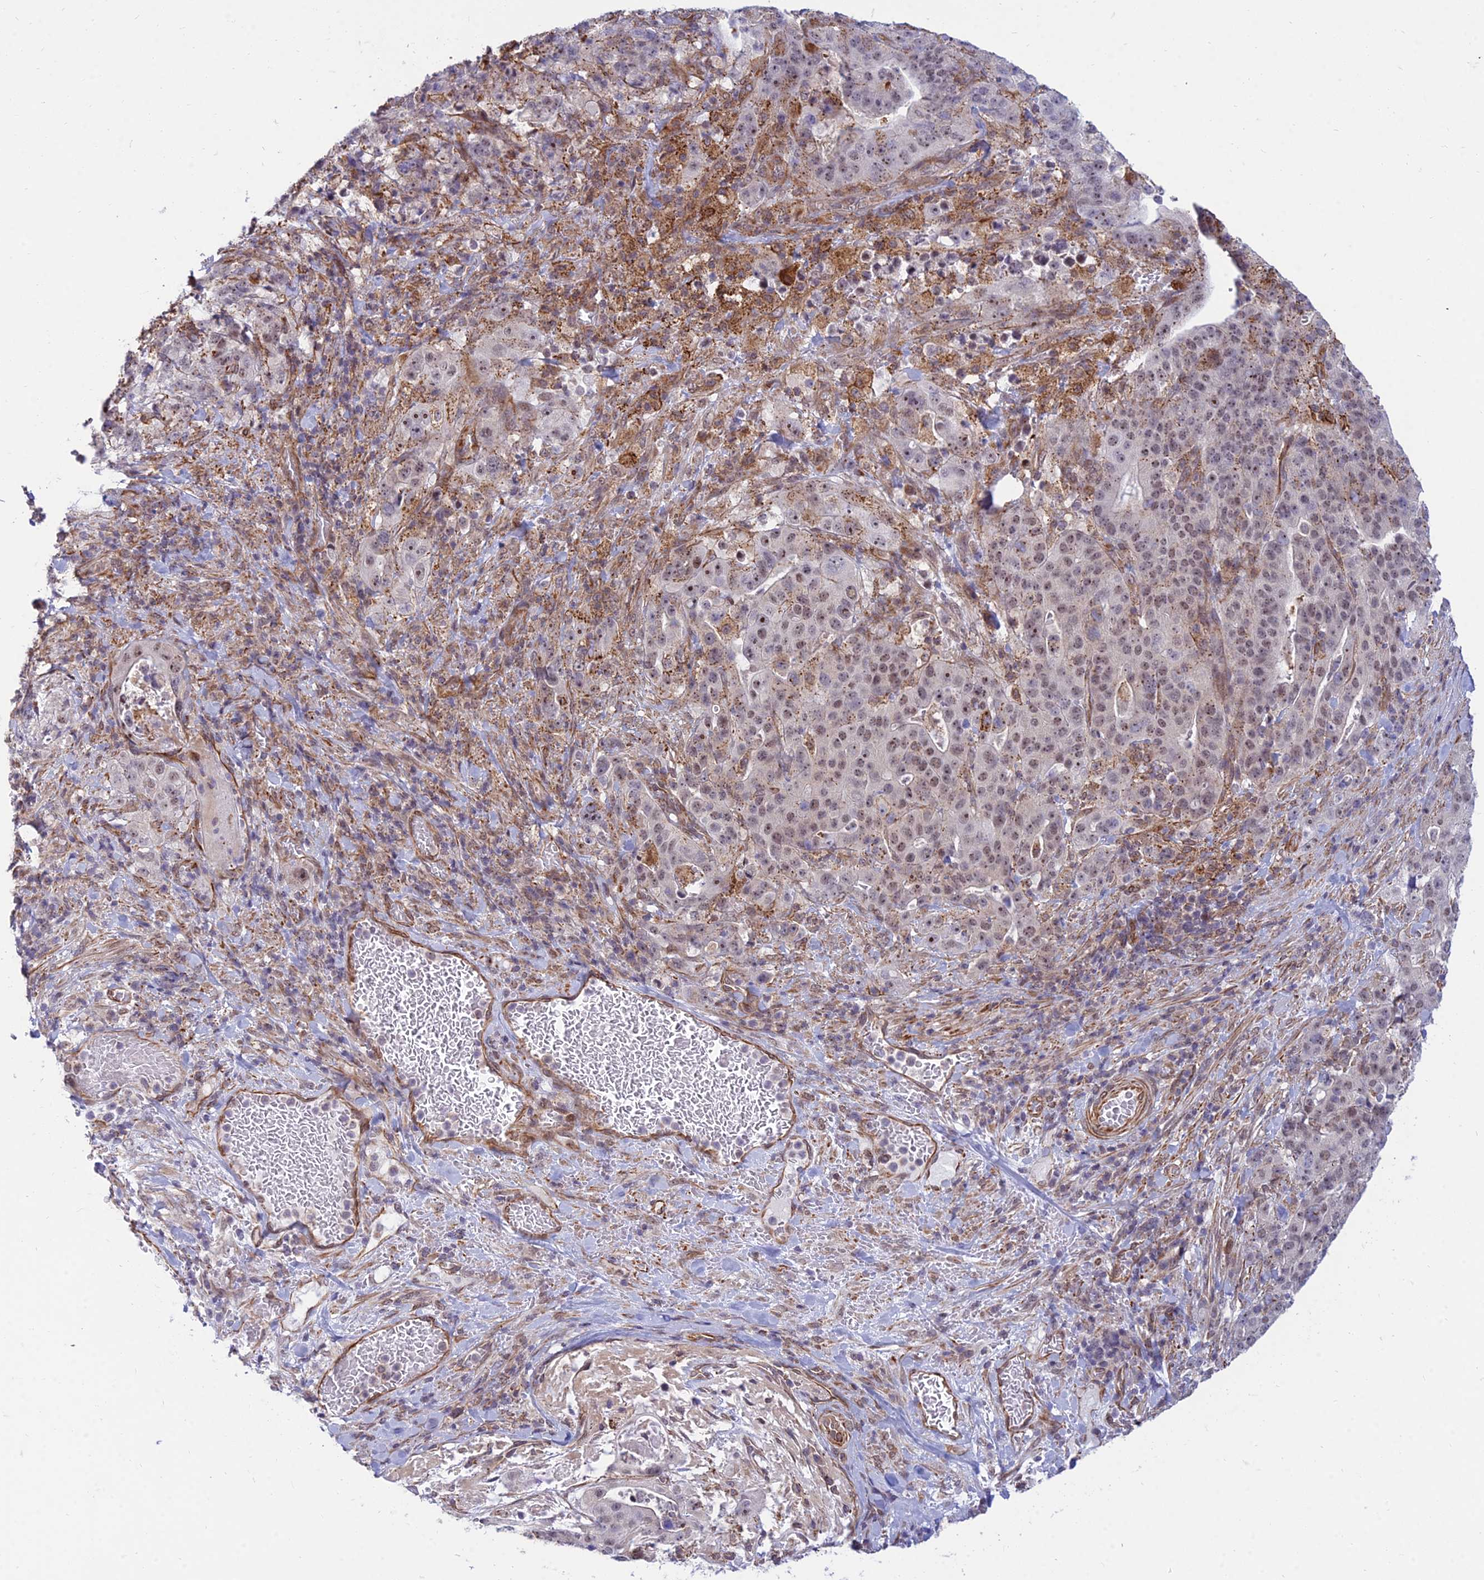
{"staining": {"intensity": "moderate", "quantity": ">75%", "location": "nuclear"}, "tissue": "stomach cancer", "cell_type": "Tumor cells", "image_type": "cancer", "snomed": [{"axis": "morphology", "description": "Adenocarcinoma, NOS"}, {"axis": "topography", "description": "Stomach"}], "caption": "Approximately >75% of tumor cells in stomach adenocarcinoma demonstrate moderate nuclear protein positivity as visualized by brown immunohistochemical staining.", "gene": "SAPCD2", "patient": {"sex": "male", "age": 48}}